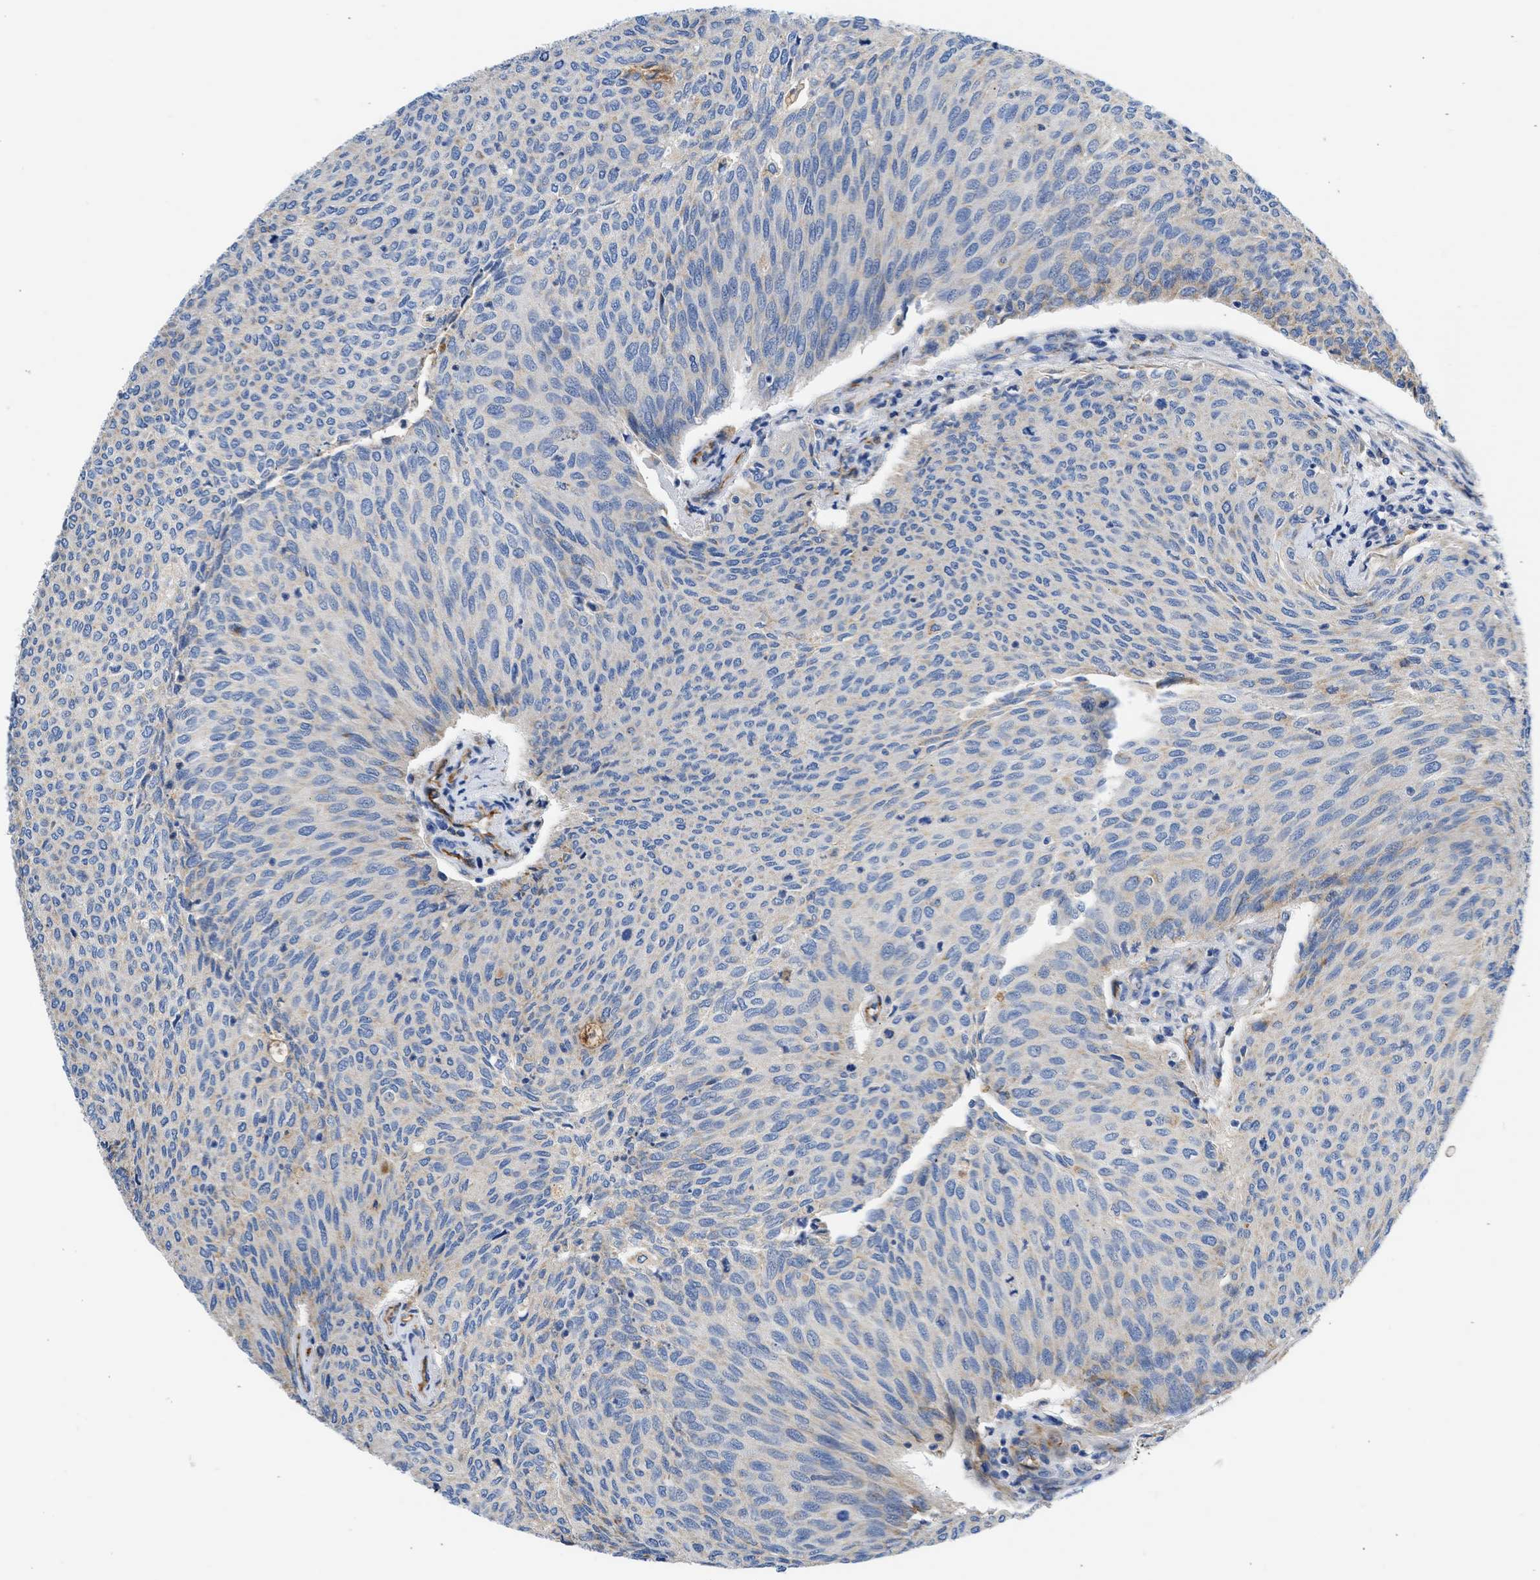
{"staining": {"intensity": "weak", "quantity": "25%-75%", "location": "cytoplasmic/membranous"}, "tissue": "urothelial cancer", "cell_type": "Tumor cells", "image_type": "cancer", "snomed": [{"axis": "morphology", "description": "Urothelial carcinoma, Low grade"}, {"axis": "topography", "description": "Urinary bladder"}], "caption": "Protein staining of urothelial cancer tissue reveals weak cytoplasmic/membranous staining in approximately 25%-75% of tumor cells.", "gene": "ULK4", "patient": {"sex": "female", "age": 79}}